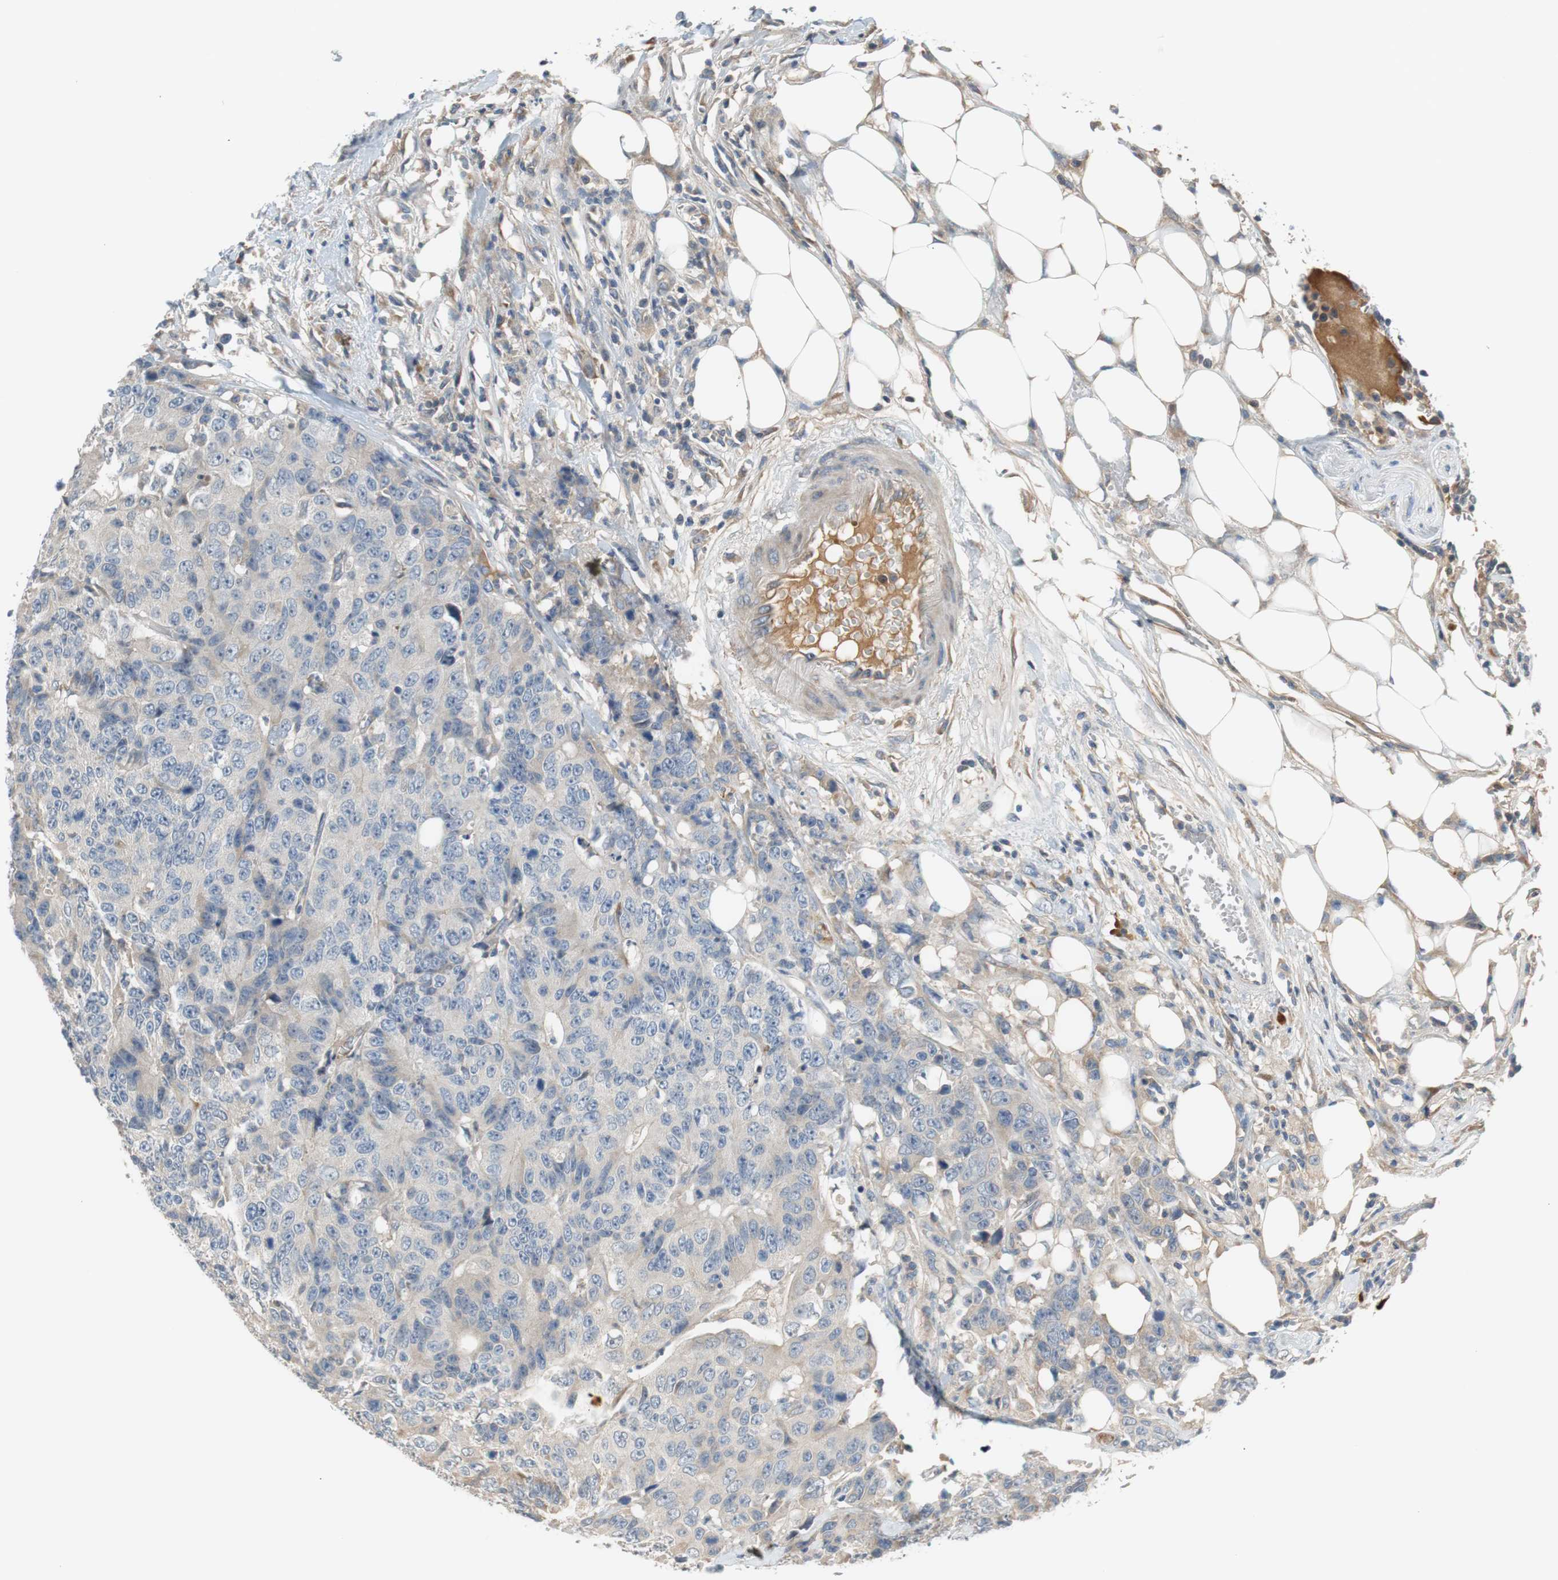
{"staining": {"intensity": "negative", "quantity": "none", "location": "none"}, "tissue": "colorectal cancer", "cell_type": "Tumor cells", "image_type": "cancer", "snomed": [{"axis": "morphology", "description": "Adenocarcinoma, NOS"}, {"axis": "topography", "description": "Colon"}], "caption": "DAB immunohistochemical staining of colorectal adenocarcinoma shows no significant expression in tumor cells. The staining was performed using DAB to visualize the protein expression in brown, while the nuclei were stained in blue with hematoxylin (Magnification: 20x).", "gene": "C4A", "patient": {"sex": "female", "age": 86}}